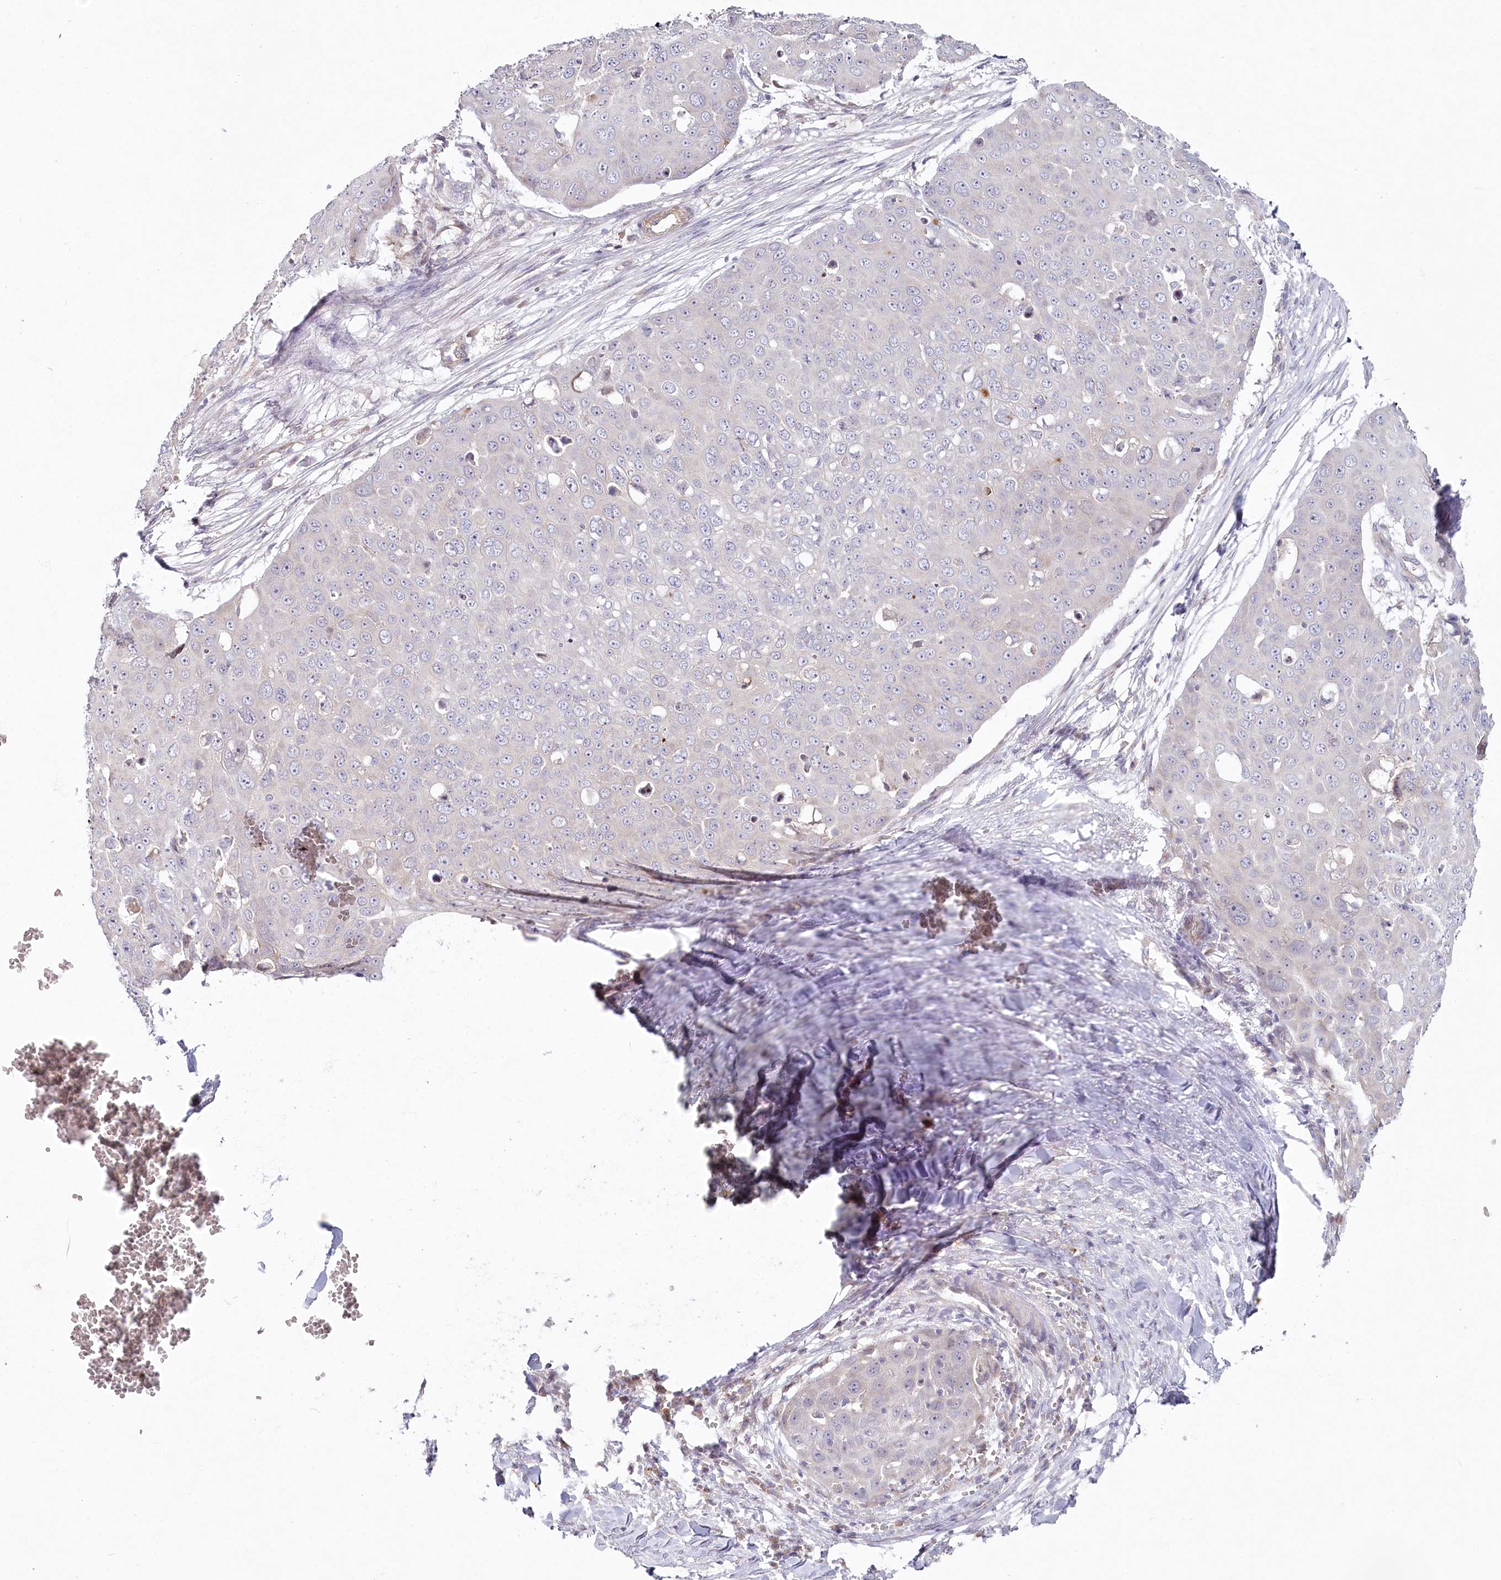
{"staining": {"intensity": "negative", "quantity": "none", "location": "none"}, "tissue": "skin cancer", "cell_type": "Tumor cells", "image_type": "cancer", "snomed": [{"axis": "morphology", "description": "Squamous cell carcinoma, NOS"}, {"axis": "topography", "description": "Skin"}], "caption": "The image displays no significant positivity in tumor cells of skin squamous cell carcinoma.", "gene": "SPINK13", "patient": {"sex": "male", "age": 71}}